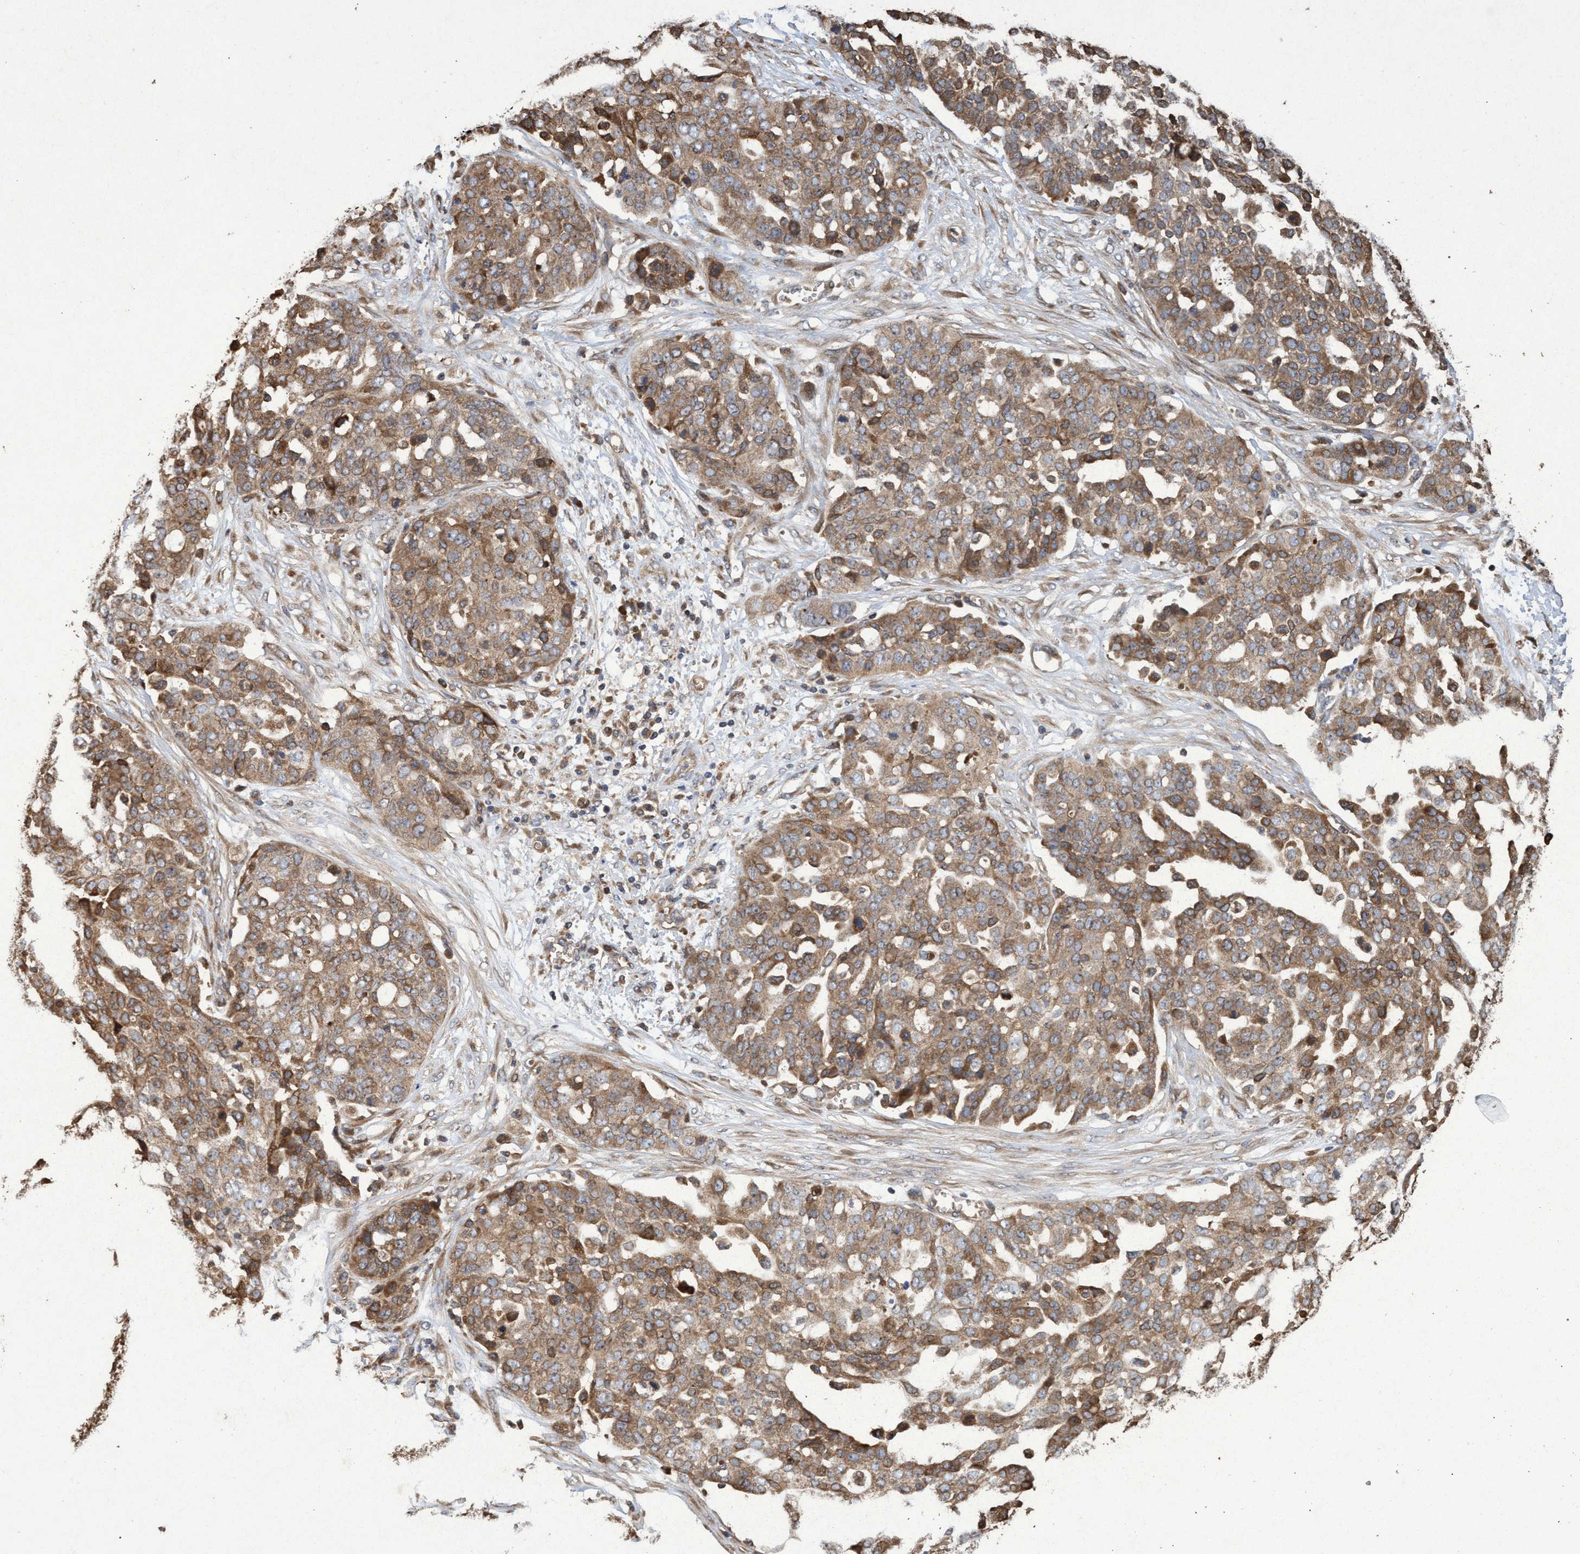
{"staining": {"intensity": "moderate", "quantity": ">75%", "location": "cytoplasmic/membranous"}, "tissue": "ovarian cancer", "cell_type": "Tumor cells", "image_type": "cancer", "snomed": [{"axis": "morphology", "description": "Cystadenocarcinoma, serous, NOS"}, {"axis": "topography", "description": "Soft tissue"}, {"axis": "topography", "description": "Ovary"}], "caption": "An image of ovarian serous cystadenocarcinoma stained for a protein reveals moderate cytoplasmic/membranous brown staining in tumor cells. Using DAB (3,3'-diaminobenzidine) (brown) and hematoxylin (blue) stains, captured at high magnification using brightfield microscopy.", "gene": "CHMP6", "patient": {"sex": "female", "age": 57}}